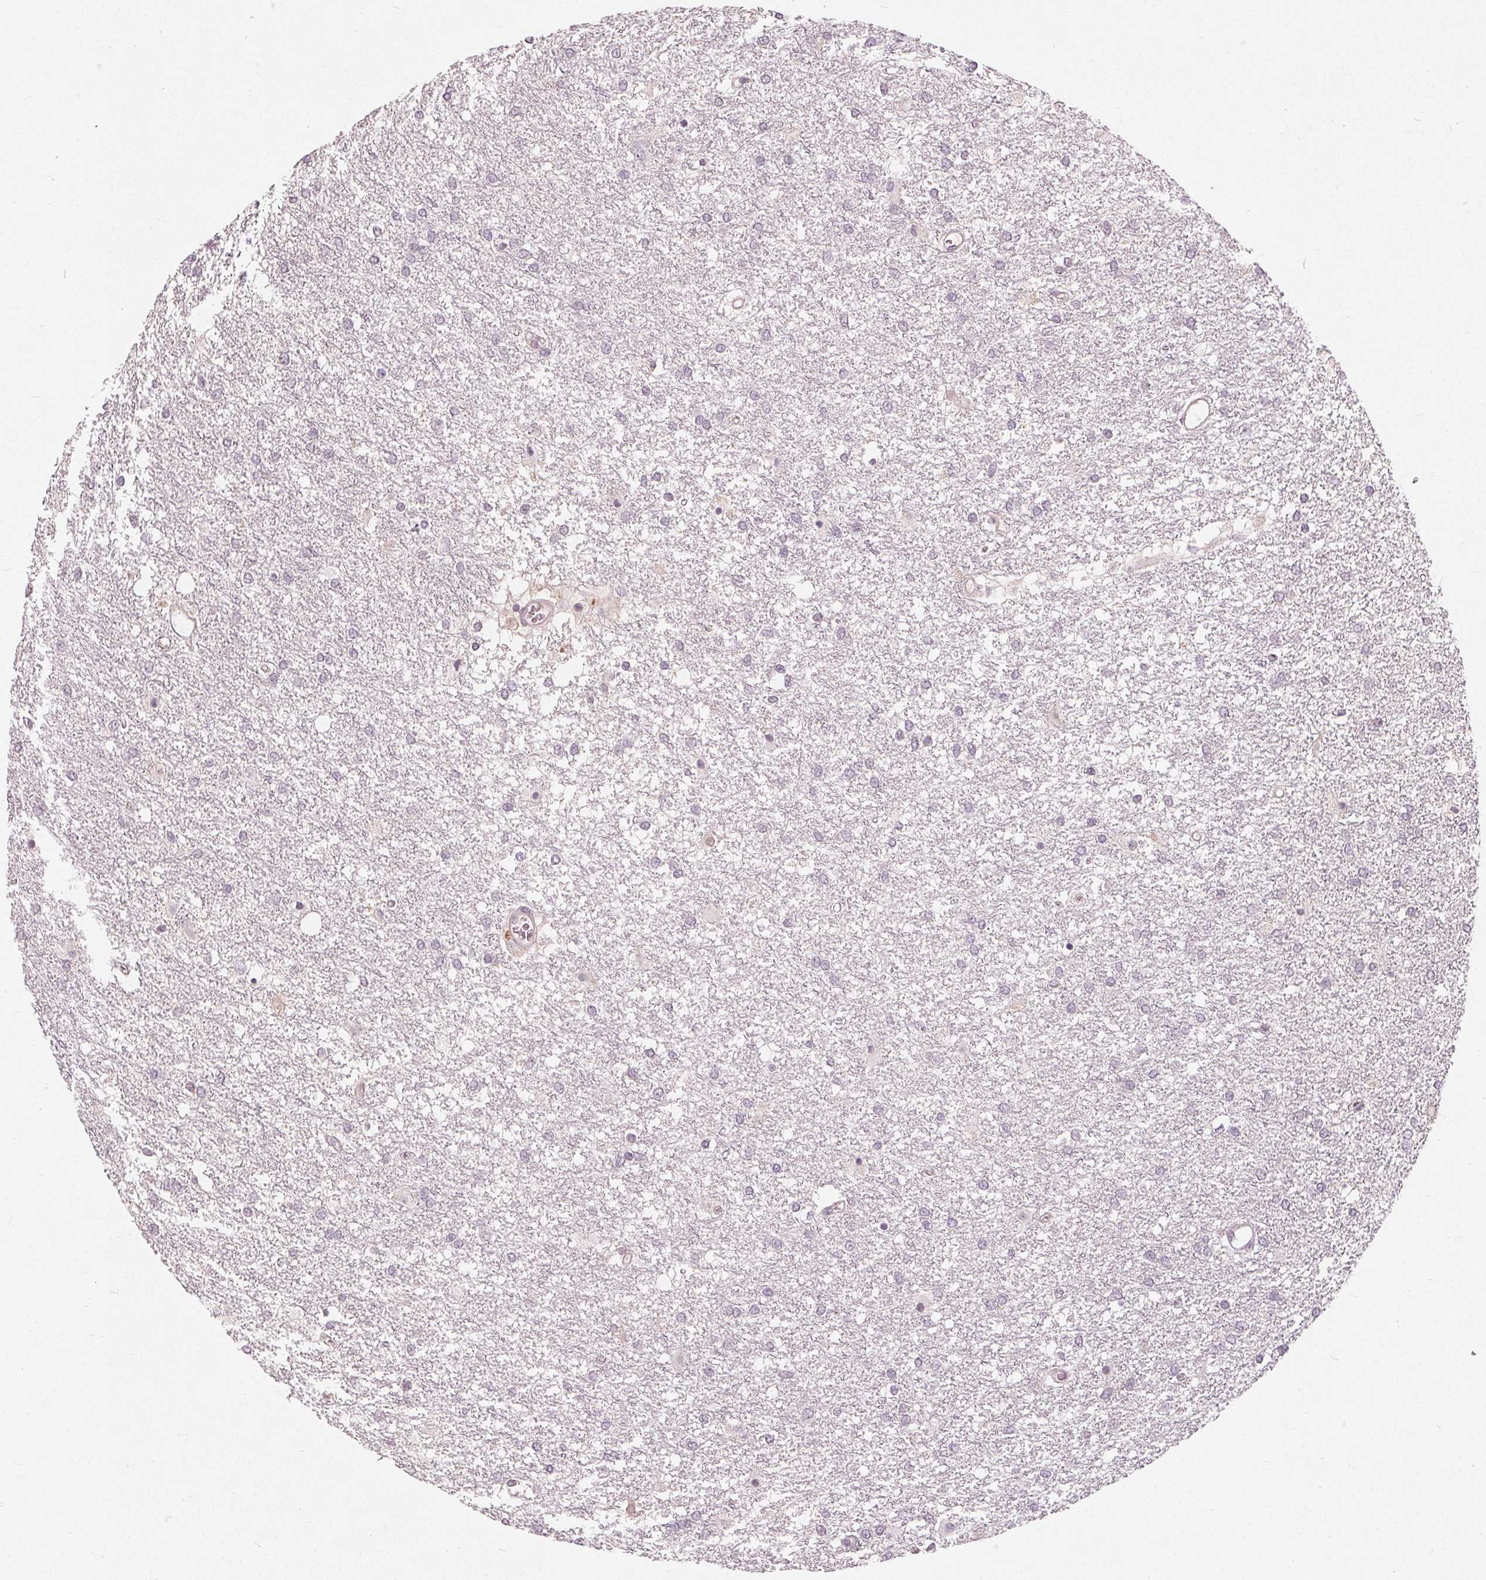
{"staining": {"intensity": "negative", "quantity": "none", "location": "none"}, "tissue": "glioma", "cell_type": "Tumor cells", "image_type": "cancer", "snomed": [{"axis": "morphology", "description": "Glioma, malignant, High grade"}, {"axis": "topography", "description": "Brain"}], "caption": "DAB (3,3'-diaminobenzidine) immunohistochemical staining of glioma shows no significant positivity in tumor cells.", "gene": "TRIM60", "patient": {"sex": "female", "age": 61}}